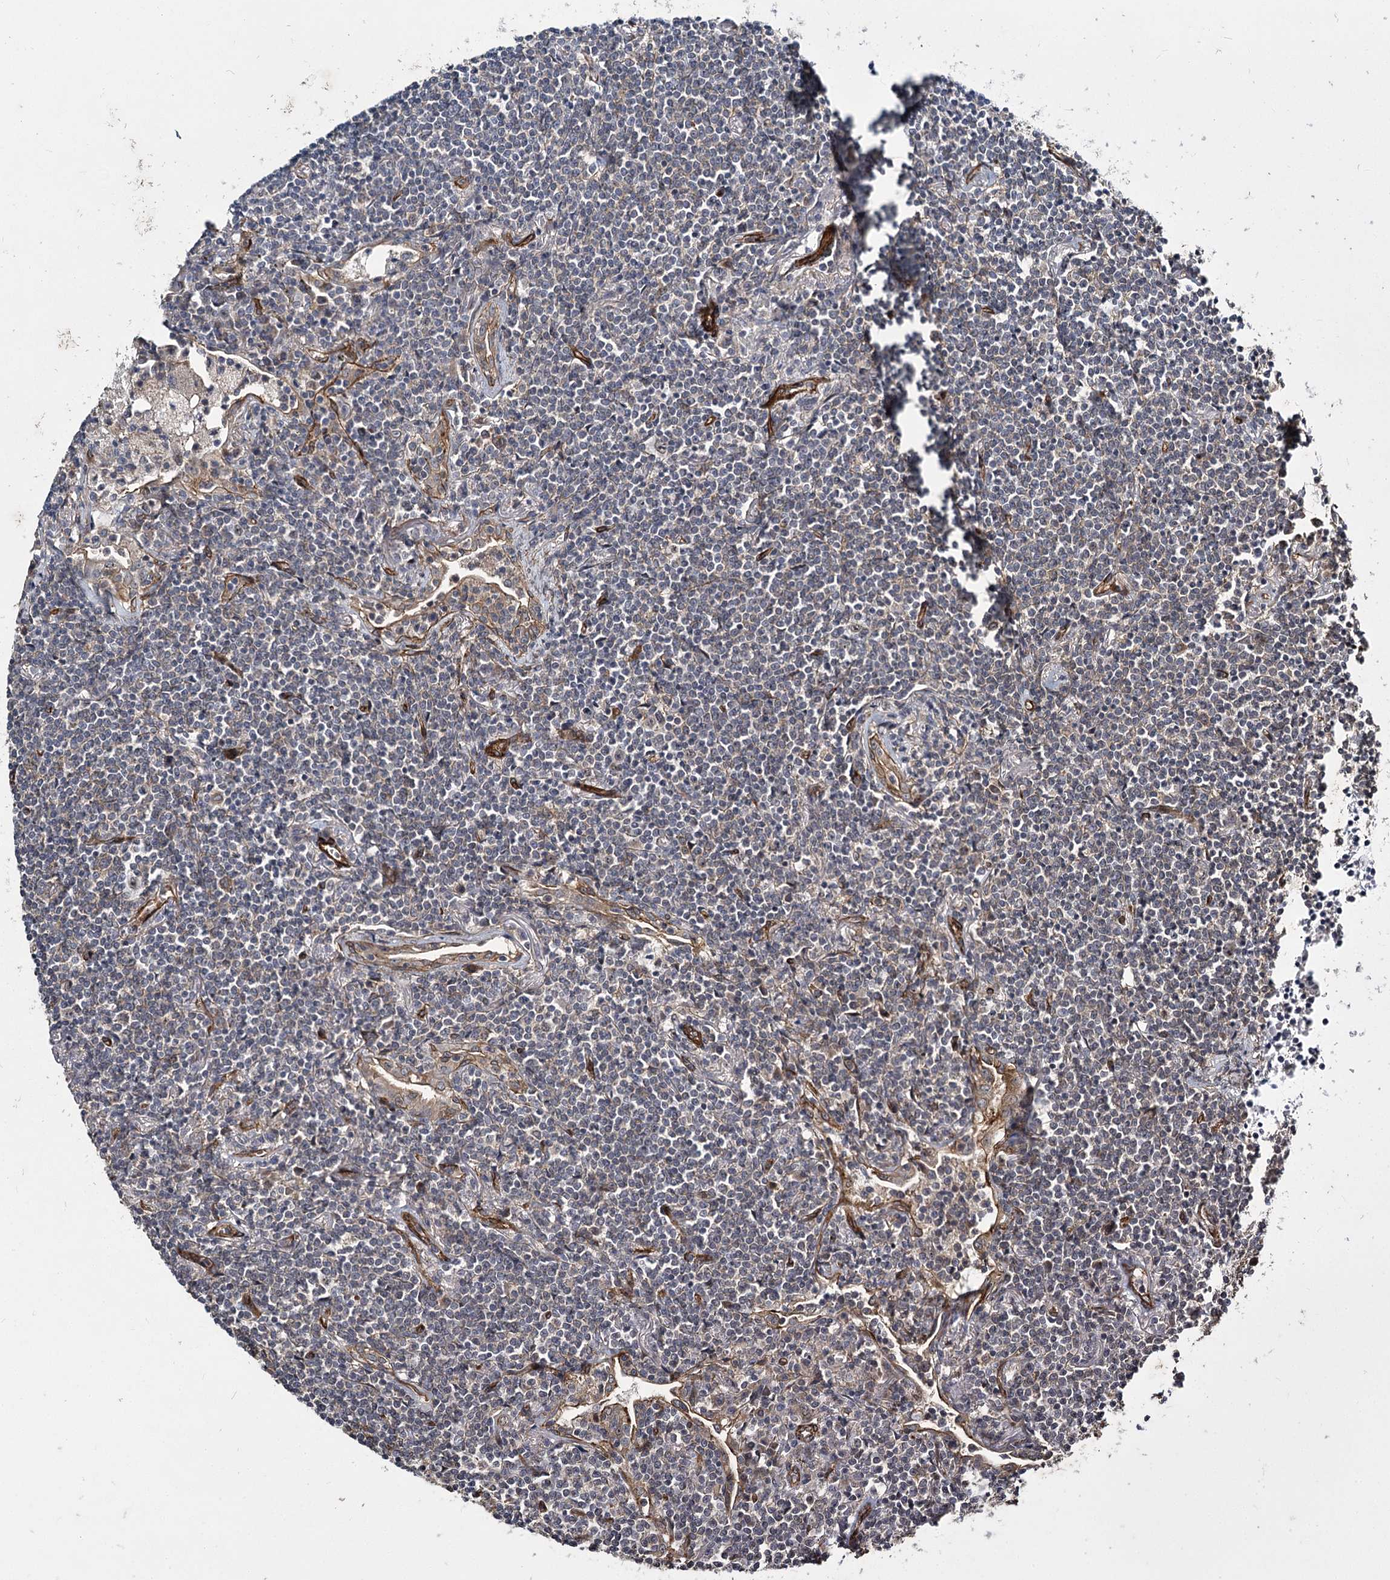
{"staining": {"intensity": "negative", "quantity": "none", "location": "none"}, "tissue": "lymphoma", "cell_type": "Tumor cells", "image_type": "cancer", "snomed": [{"axis": "morphology", "description": "Malignant lymphoma, non-Hodgkin's type, Low grade"}, {"axis": "topography", "description": "Lung"}], "caption": "This is an immunohistochemistry image of human malignant lymphoma, non-Hodgkin's type (low-grade). There is no positivity in tumor cells.", "gene": "MYO1C", "patient": {"sex": "female", "age": 71}}